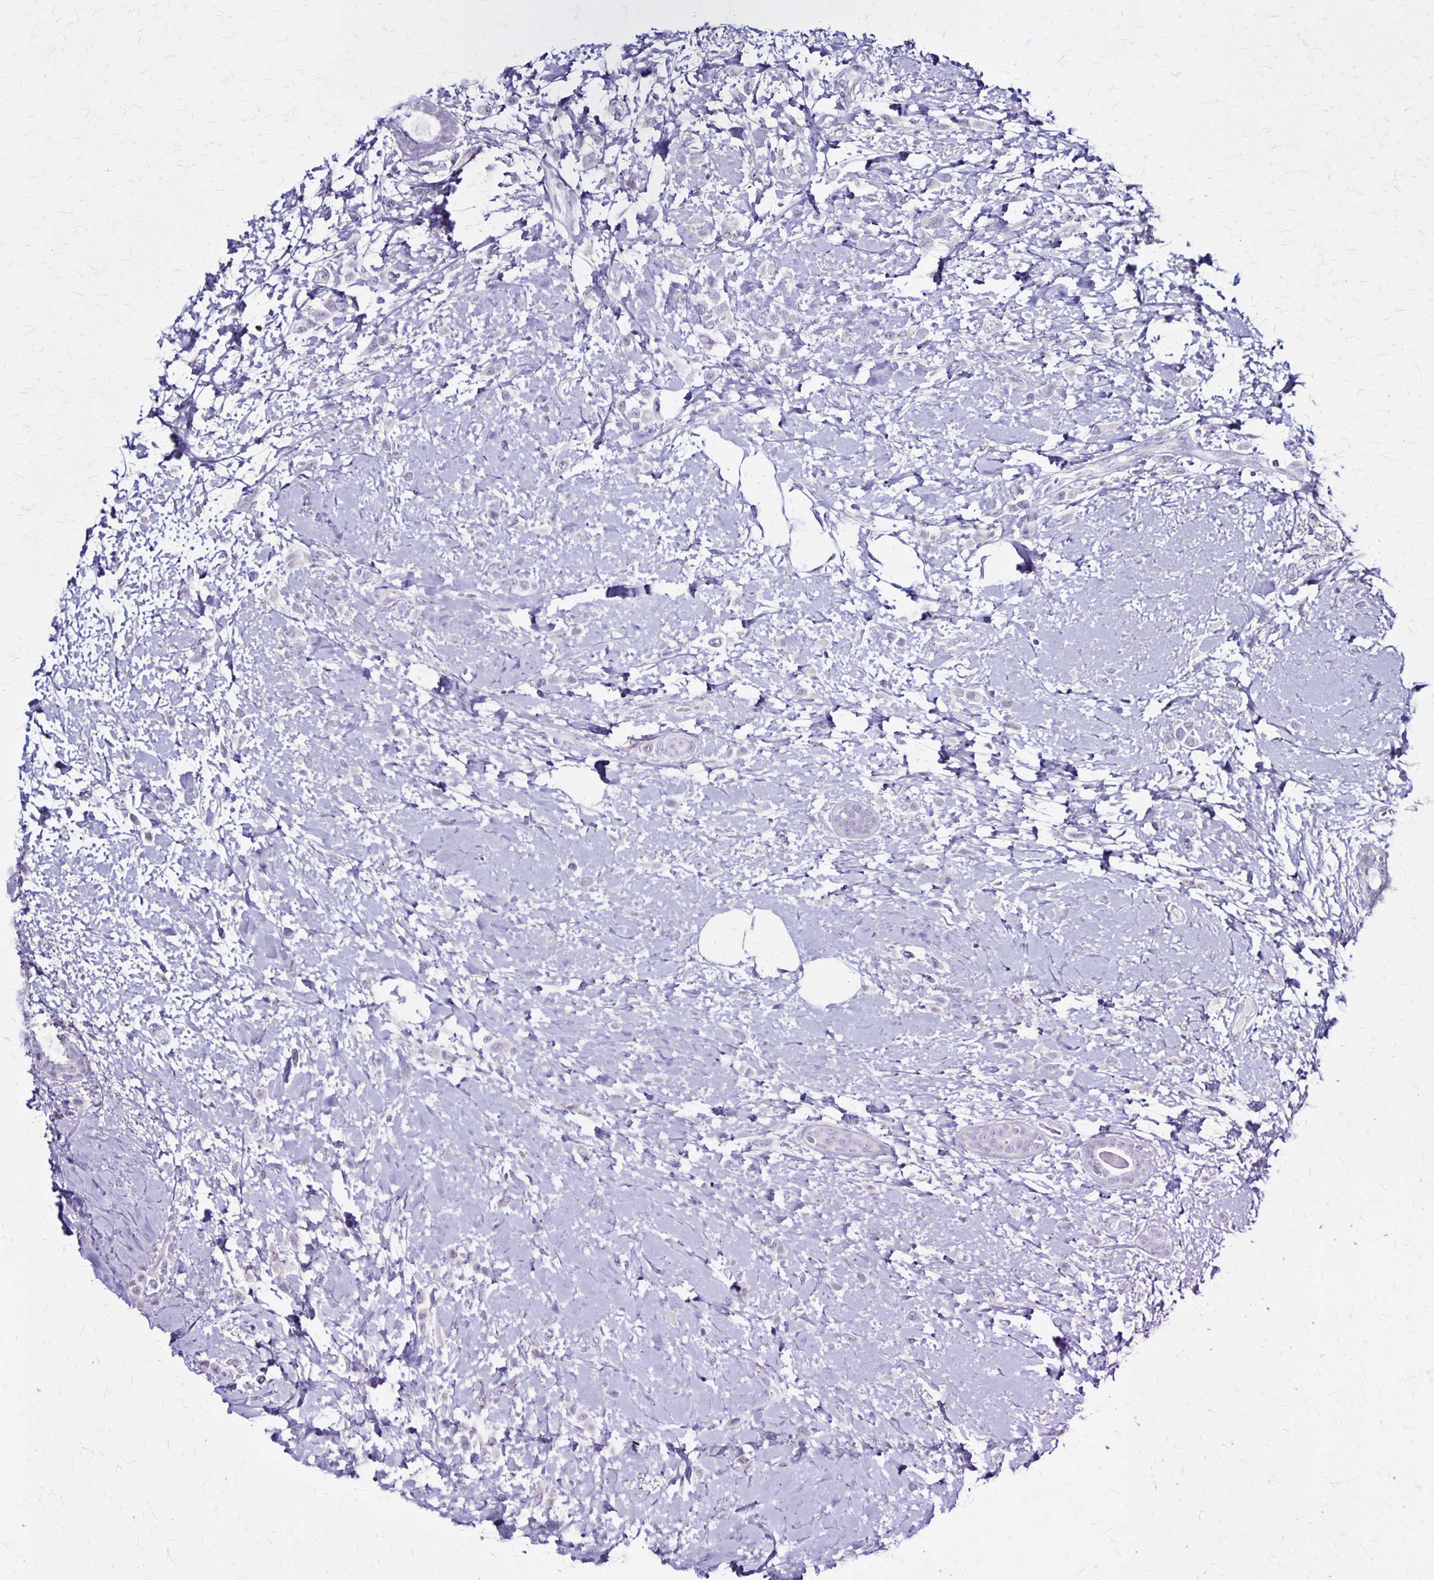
{"staining": {"intensity": "negative", "quantity": "none", "location": "none"}, "tissue": "breast cancer", "cell_type": "Tumor cells", "image_type": "cancer", "snomed": [{"axis": "morphology", "description": "Lobular carcinoma"}, {"axis": "topography", "description": "Breast"}], "caption": "Immunohistochemical staining of breast cancer (lobular carcinoma) exhibits no significant positivity in tumor cells. The staining is performed using DAB brown chromogen with nuclei counter-stained in using hematoxylin.", "gene": "PLXNA4", "patient": {"sex": "female", "age": 66}}